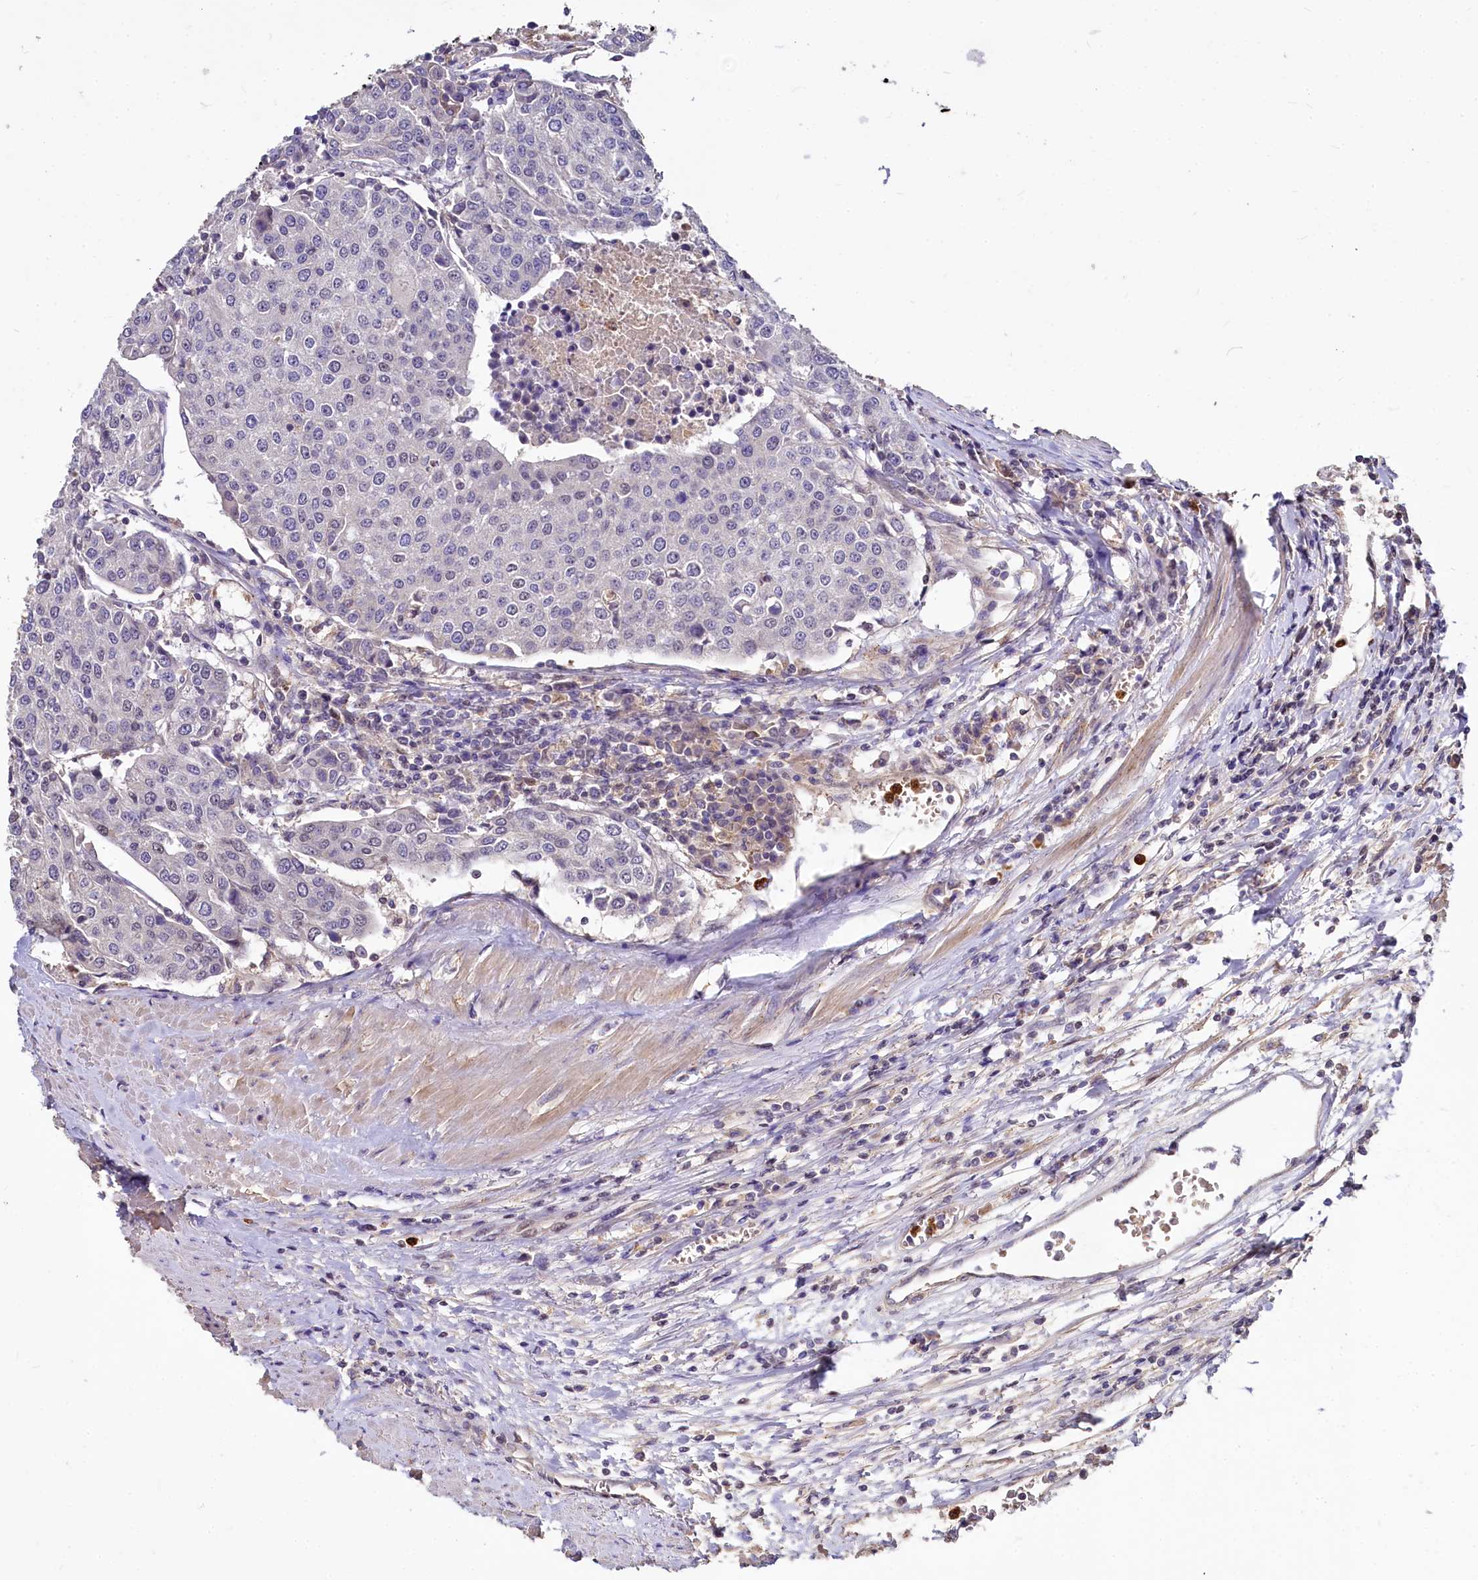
{"staining": {"intensity": "negative", "quantity": "none", "location": "none"}, "tissue": "urothelial cancer", "cell_type": "Tumor cells", "image_type": "cancer", "snomed": [{"axis": "morphology", "description": "Urothelial carcinoma, High grade"}, {"axis": "topography", "description": "Urinary bladder"}], "caption": "The micrograph reveals no significant expression in tumor cells of urothelial cancer.", "gene": "ATG101", "patient": {"sex": "female", "age": 85}}